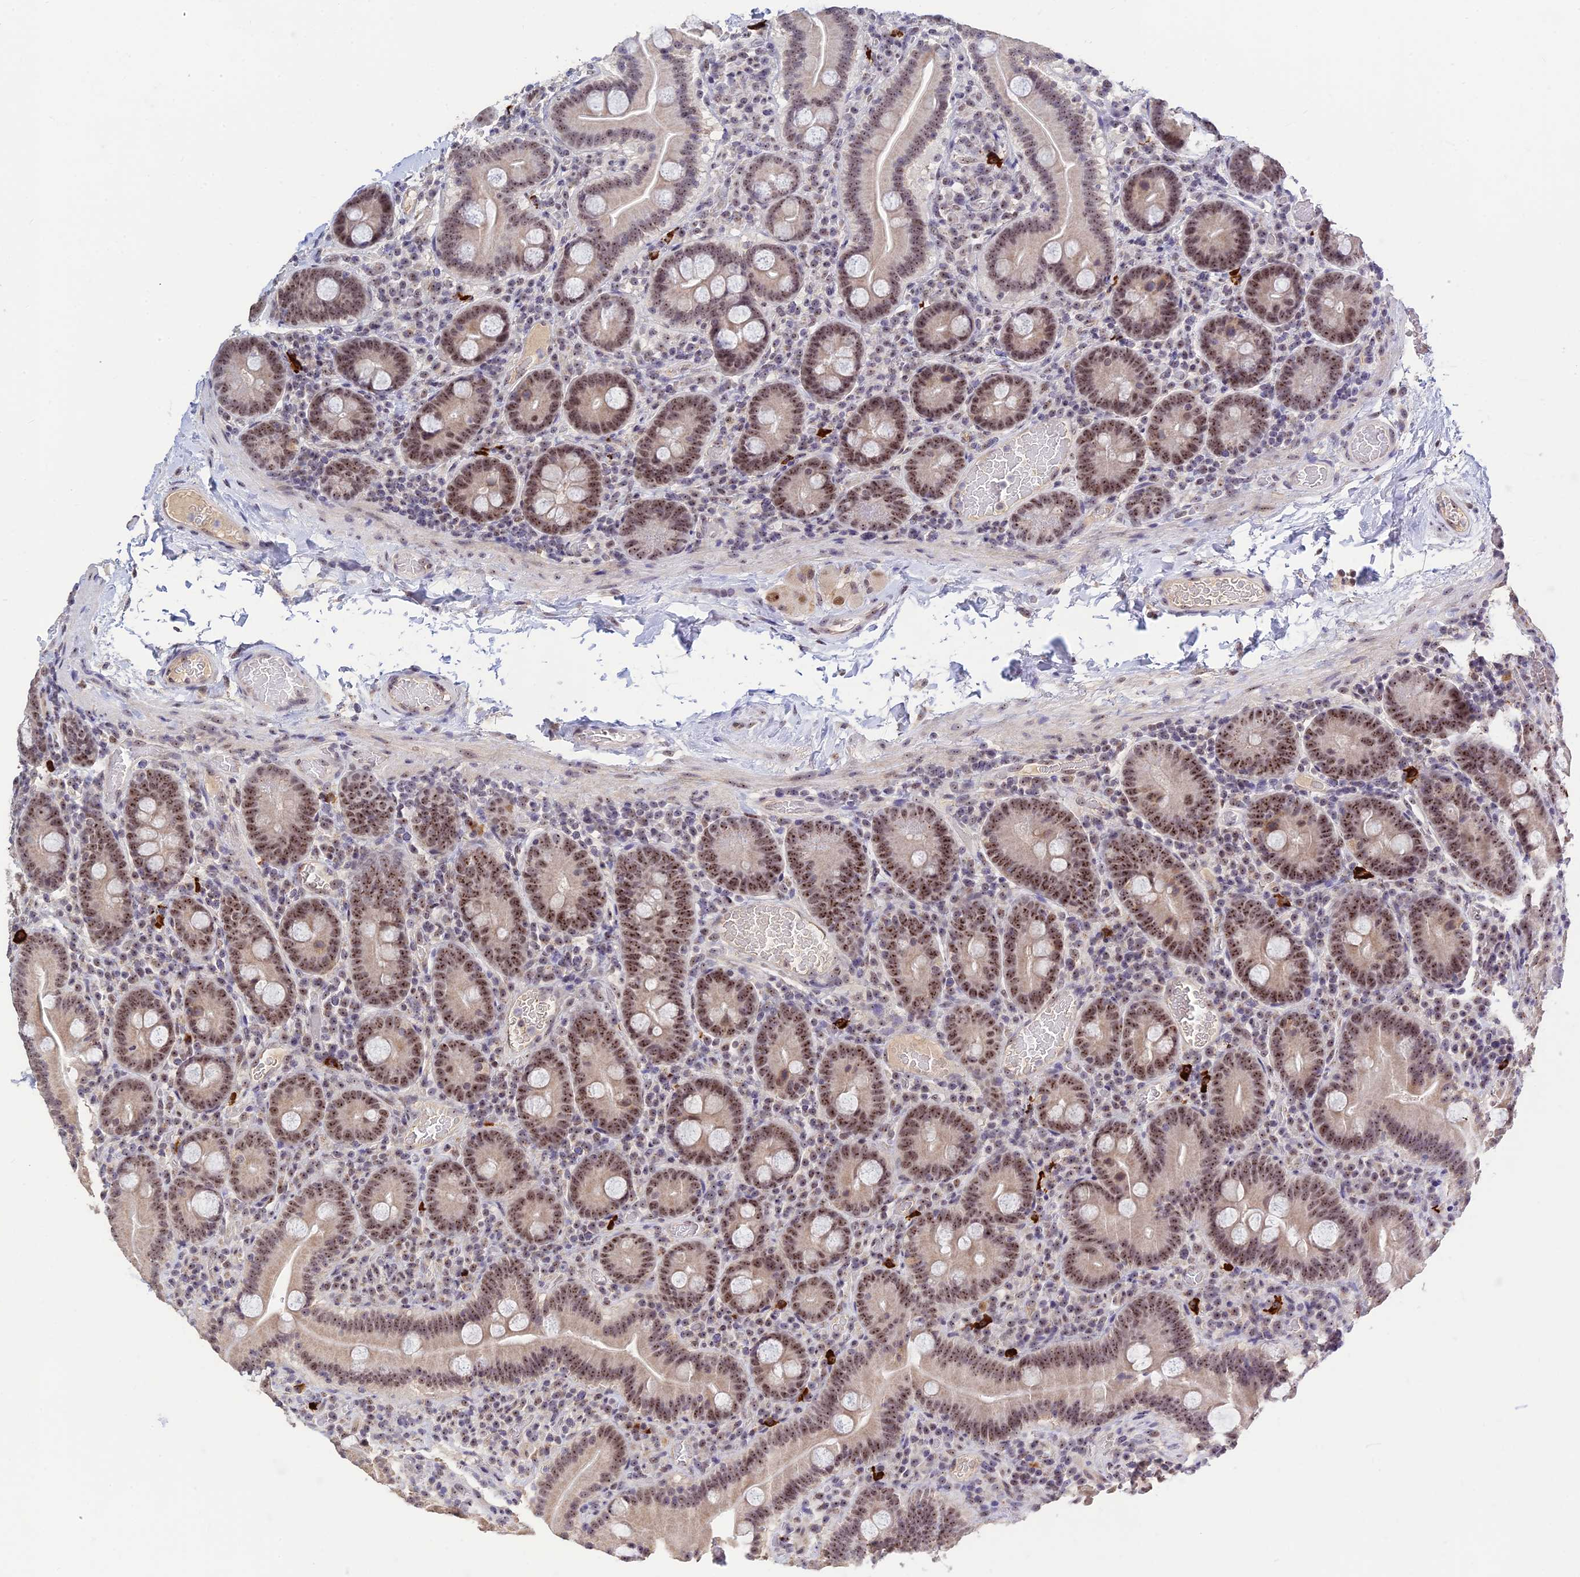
{"staining": {"intensity": "moderate", "quantity": "25%-75%", "location": "nuclear"}, "tissue": "duodenum", "cell_type": "Glandular cells", "image_type": "normal", "snomed": [{"axis": "morphology", "description": "Normal tissue, NOS"}, {"axis": "topography", "description": "Duodenum"}], "caption": "This photomicrograph exhibits immunohistochemistry (IHC) staining of benign human duodenum, with medium moderate nuclear expression in approximately 25%-75% of glandular cells.", "gene": "POLR1G", "patient": {"sex": "male", "age": 55}}